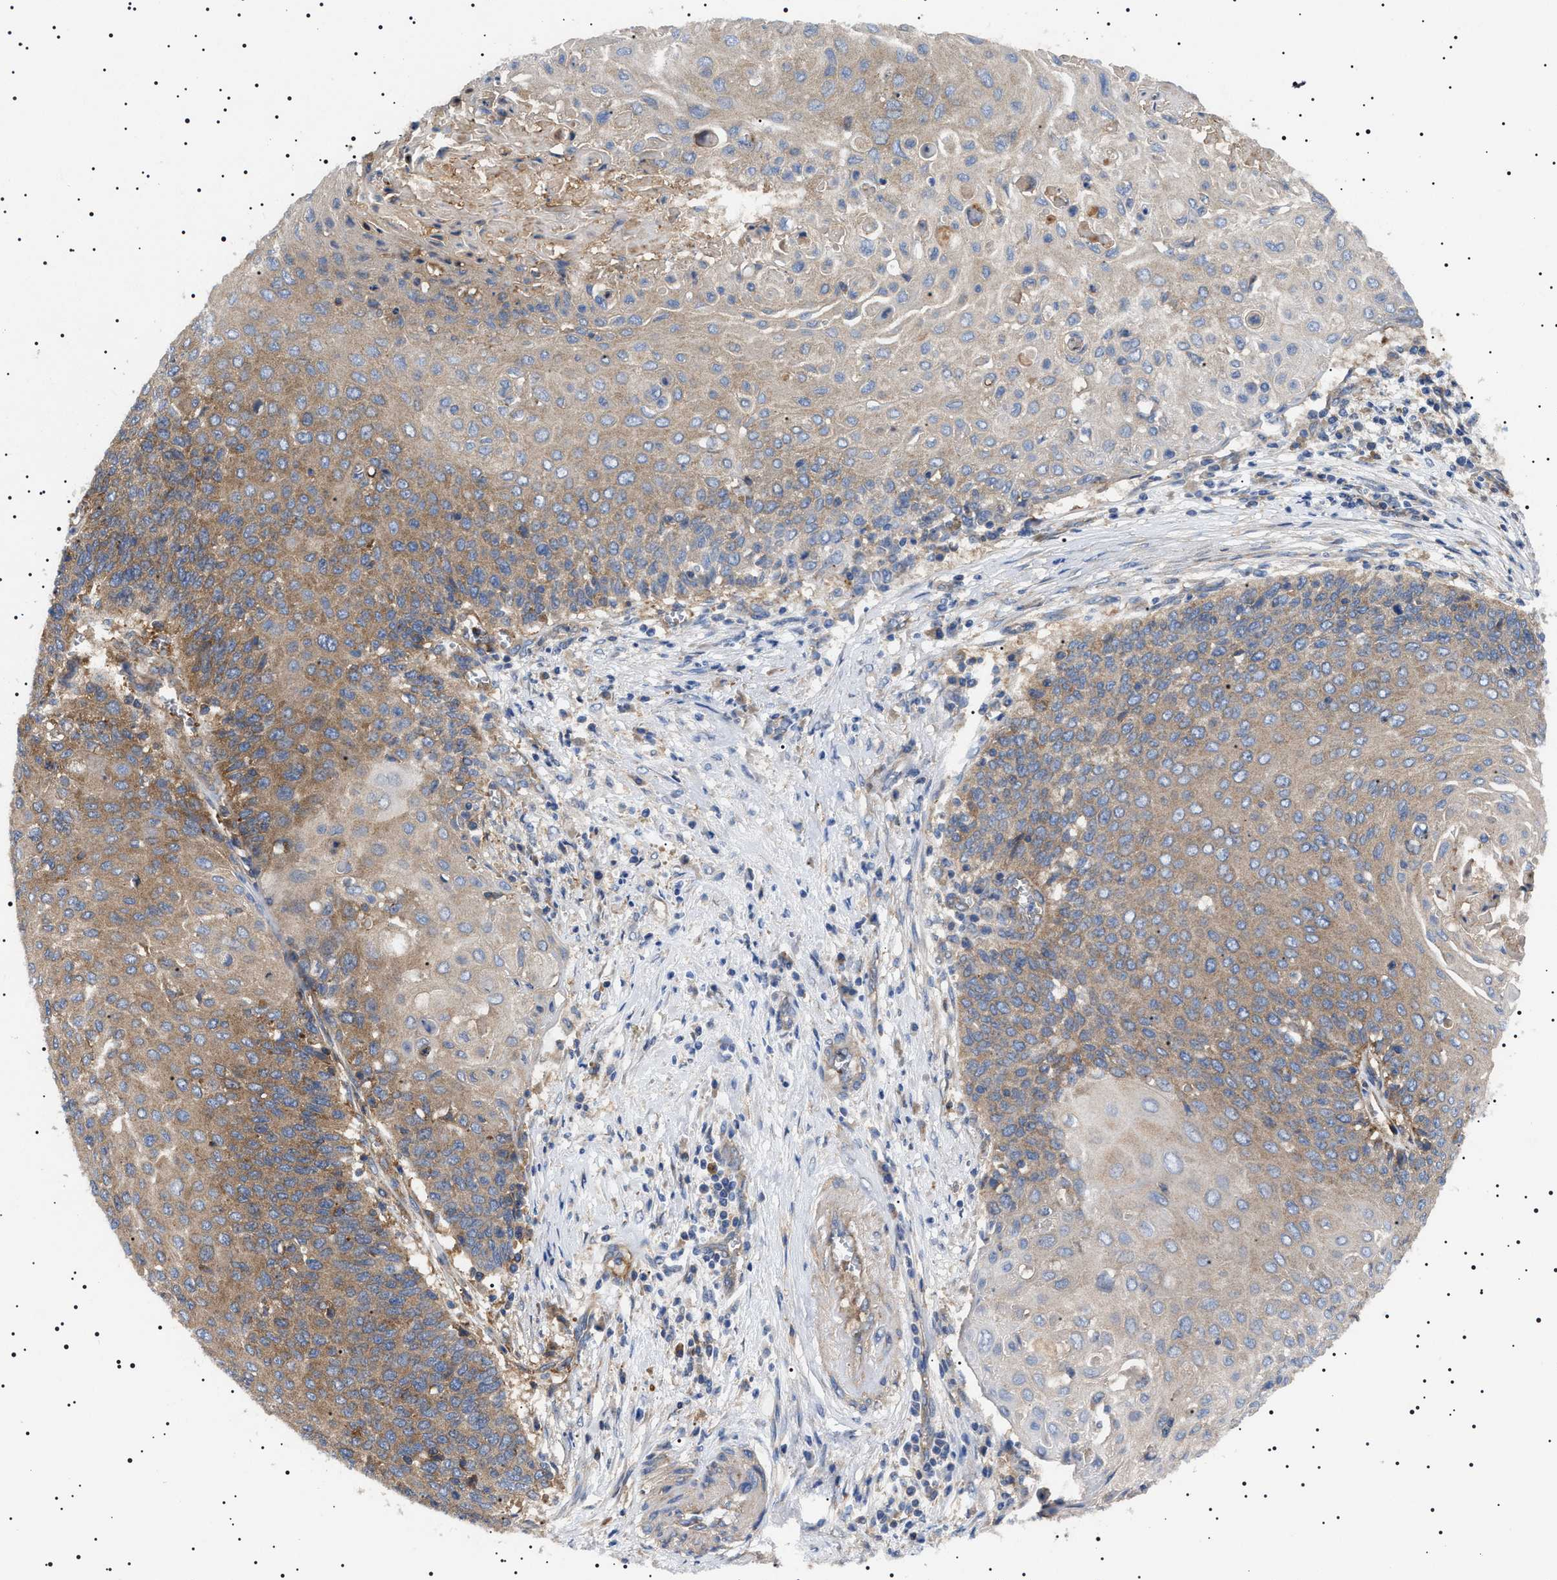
{"staining": {"intensity": "moderate", "quantity": ">75%", "location": "cytoplasmic/membranous"}, "tissue": "cervical cancer", "cell_type": "Tumor cells", "image_type": "cancer", "snomed": [{"axis": "morphology", "description": "Squamous cell carcinoma, NOS"}, {"axis": "topography", "description": "Cervix"}], "caption": "IHC photomicrograph of neoplastic tissue: cervical squamous cell carcinoma stained using immunohistochemistry (IHC) shows medium levels of moderate protein expression localized specifically in the cytoplasmic/membranous of tumor cells, appearing as a cytoplasmic/membranous brown color.", "gene": "TPP2", "patient": {"sex": "female", "age": 39}}